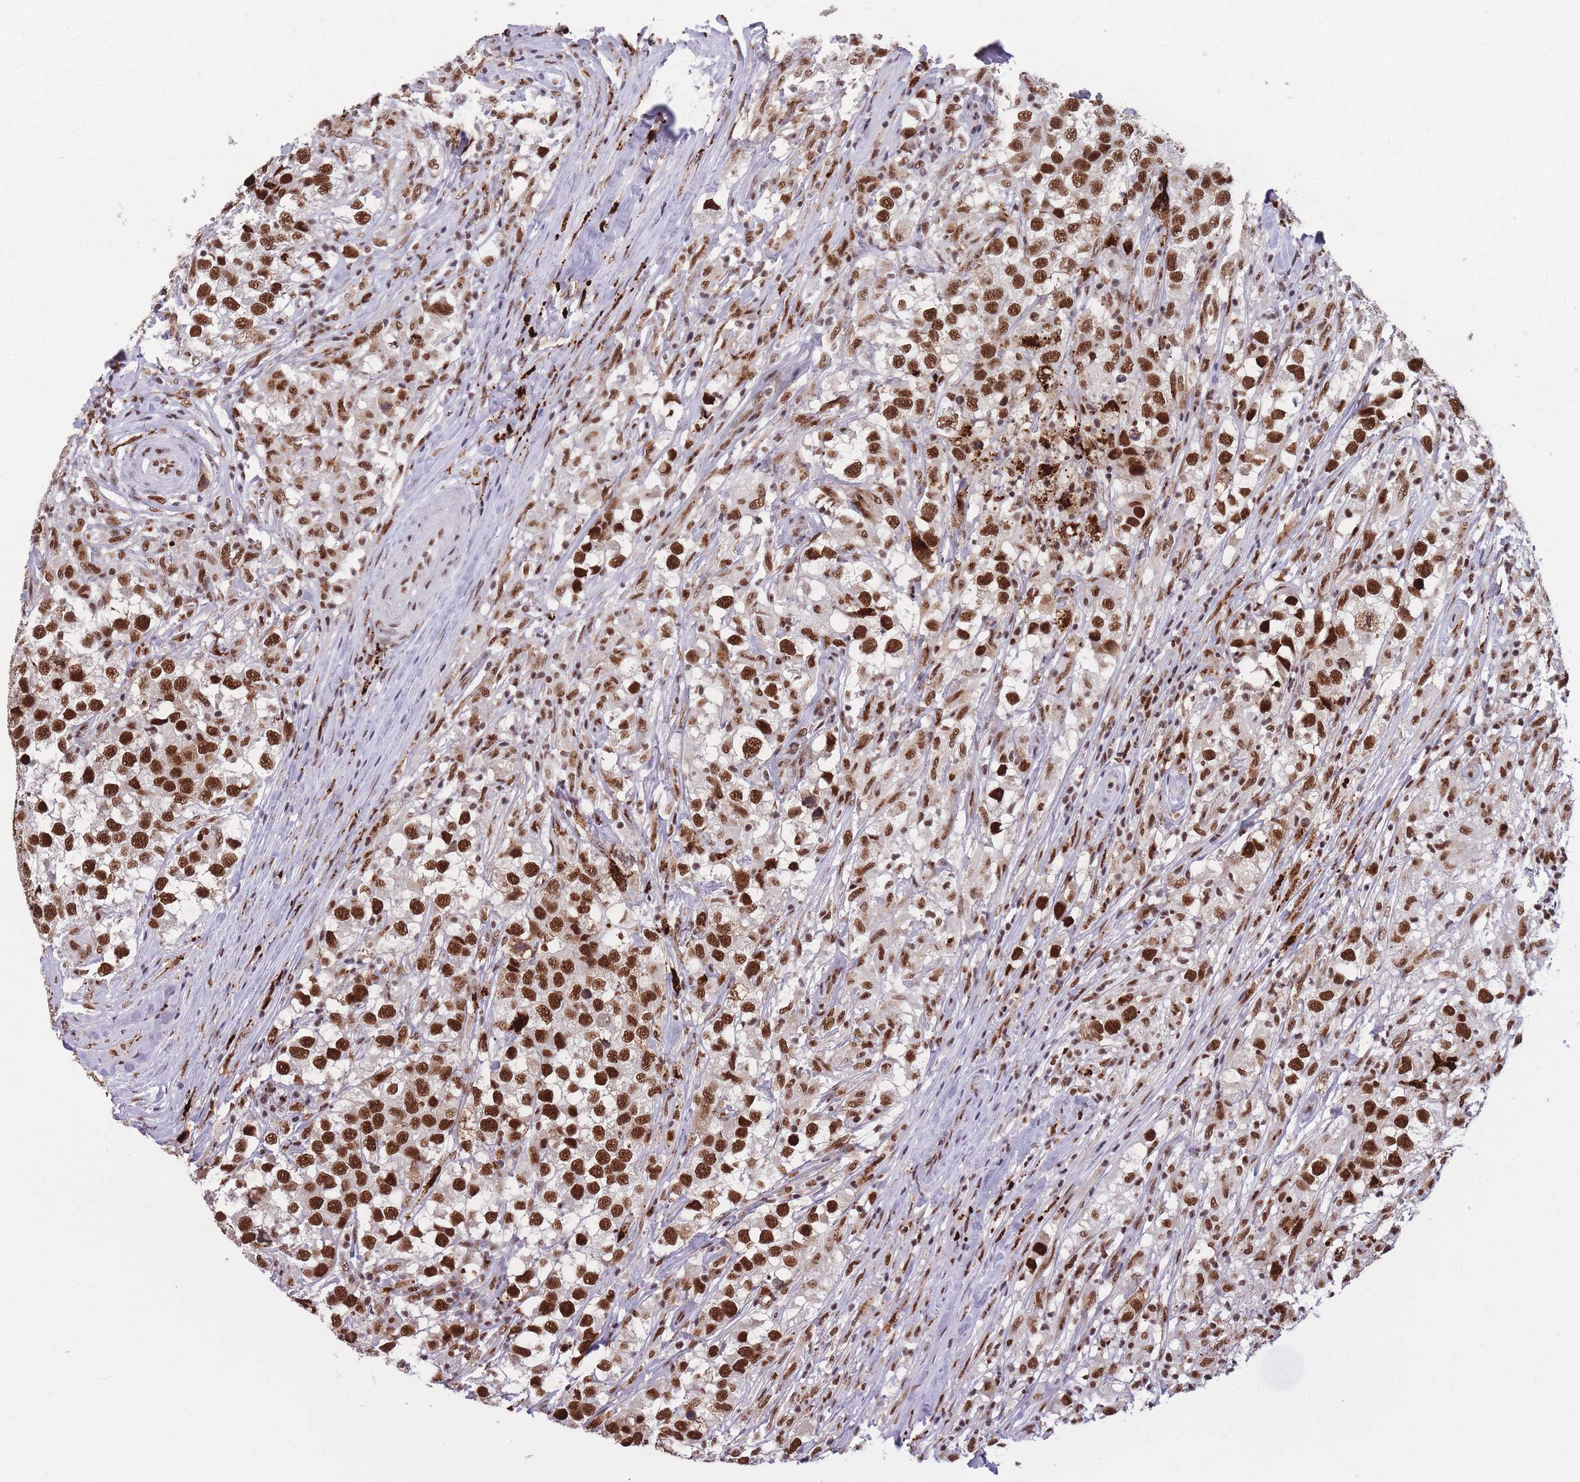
{"staining": {"intensity": "strong", "quantity": ">75%", "location": "nuclear"}, "tissue": "testis cancer", "cell_type": "Tumor cells", "image_type": "cancer", "snomed": [{"axis": "morphology", "description": "Seminoma, NOS"}, {"axis": "topography", "description": "Testis"}], "caption": "Seminoma (testis) stained for a protein (brown) displays strong nuclear positive staining in about >75% of tumor cells.", "gene": "PRPF19", "patient": {"sex": "male", "age": 46}}